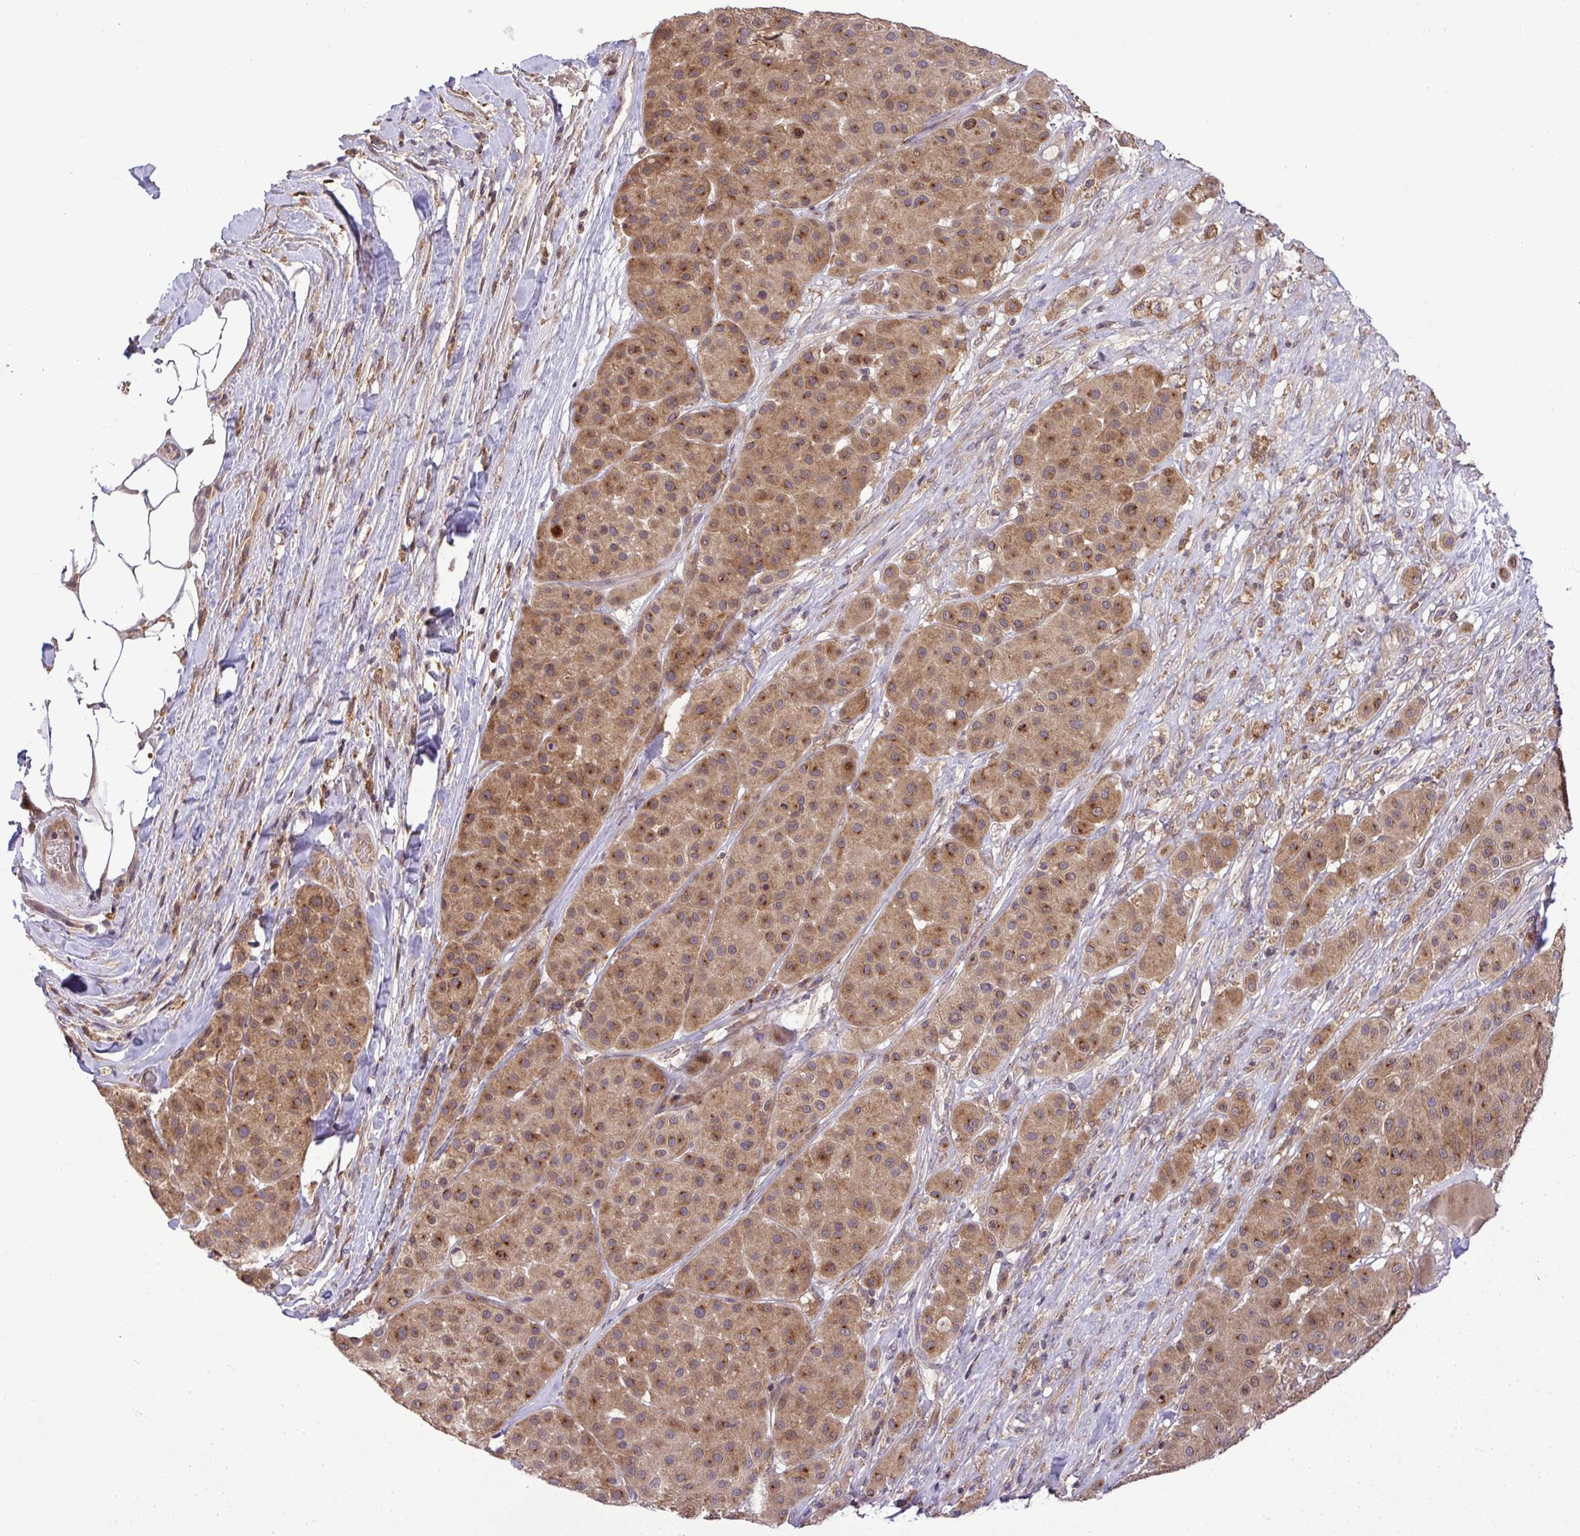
{"staining": {"intensity": "moderate", "quantity": ">75%", "location": "cytoplasmic/membranous"}, "tissue": "melanoma", "cell_type": "Tumor cells", "image_type": "cancer", "snomed": [{"axis": "morphology", "description": "Malignant melanoma, Metastatic site"}, {"axis": "topography", "description": "Smooth muscle"}], "caption": "Melanoma stained with a protein marker reveals moderate staining in tumor cells.", "gene": "SLC9A6", "patient": {"sex": "male", "age": 41}}